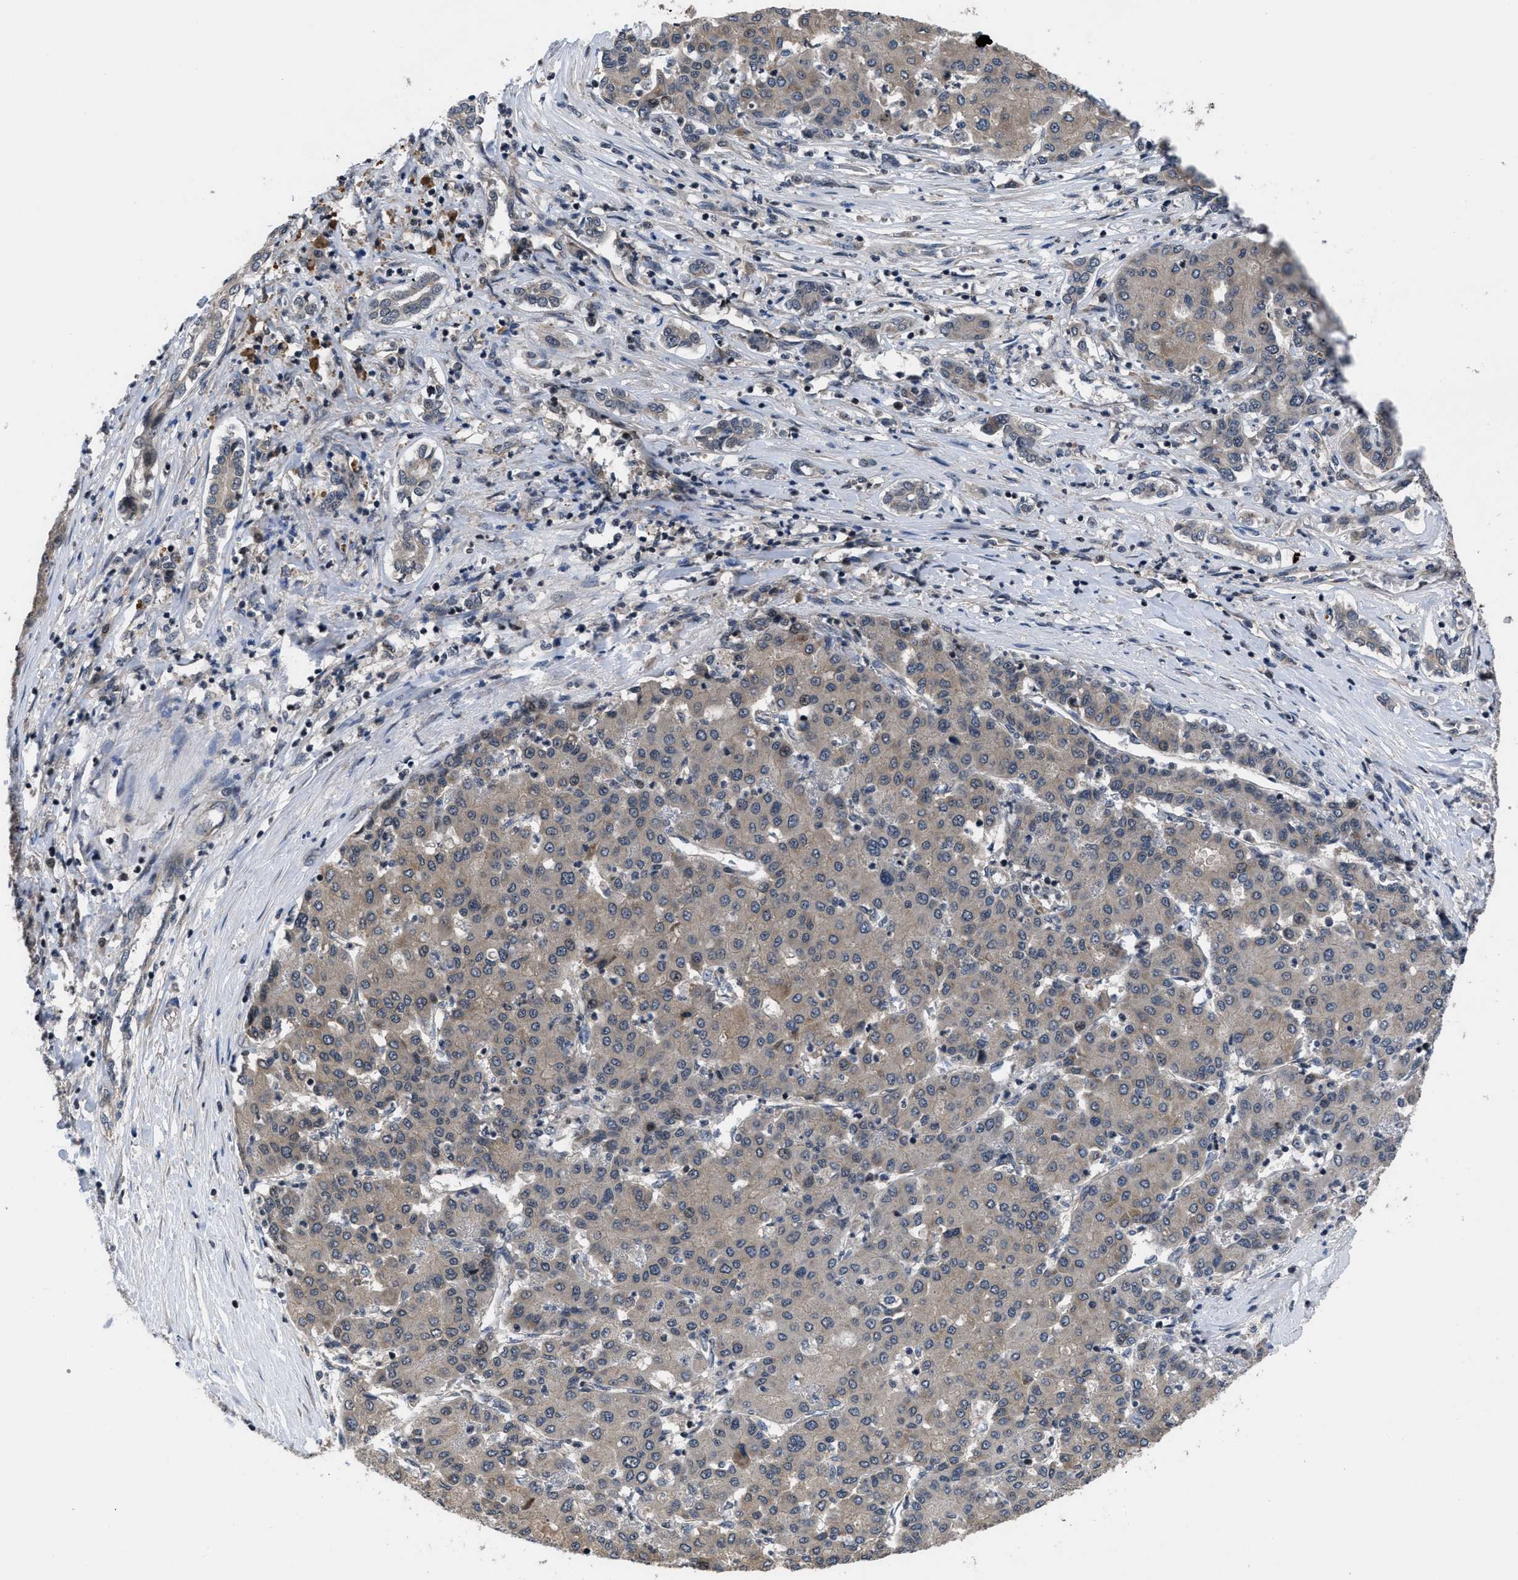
{"staining": {"intensity": "weak", "quantity": "25%-75%", "location": "cytoplasmic/membranous"}, "tissue": "liver cancer", "cell_type": "Tumor cells", "image_type": "cancer", "snomed": [{"axis": "morphology", "description": "Carcinoma, Hepatocellular, NOS"}, {"axis": "topography", "description": "Liver"}], "caption": "Immunohistochemical staining of human liver hepatocellular carcinoma displays low levels of weak cytoplasmic/membranous positivity in approximately 25%-75% of tumor cells.", "gene": "DNAJC14", "patient": {"sex": "male", "age": 65}}